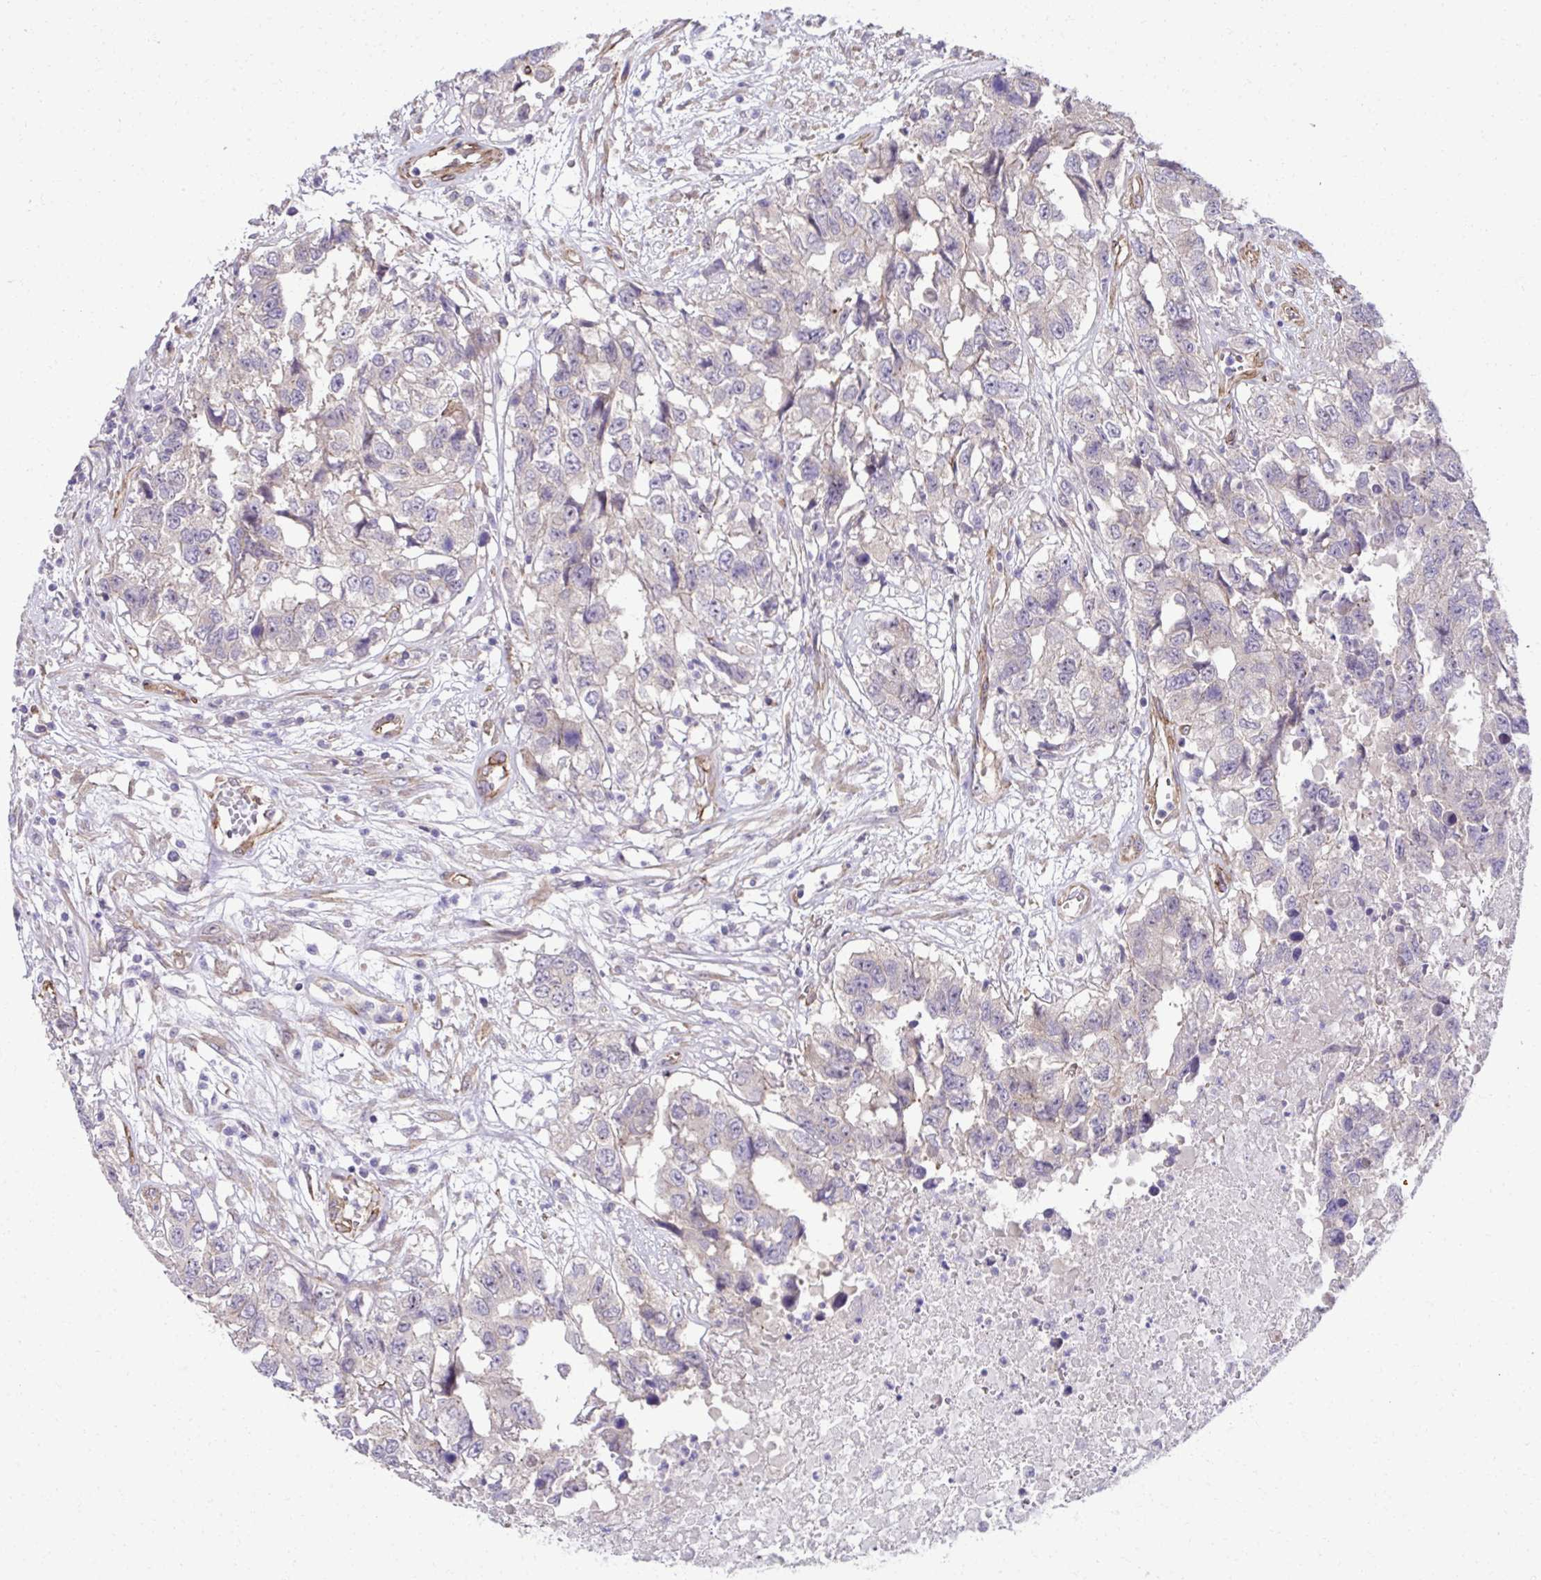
{"staining": {"intensity": "negative", "quantity": "none", "location": "none"}, "tissue": "testis cancer", "cell_type": "Tumor cells", "image_type": "cancer", "snomed": [{"axis": "morphology", "description": "Carcinoma, Embryonal, NOS"}, {"axis": "topography", "description": "Testis"}], "caption": "Protein analysis of testis cancer exhibits no significant expression in tumor cells.", "gene": "TRIM52", "patient": {"sex": "male", "age": 83}}